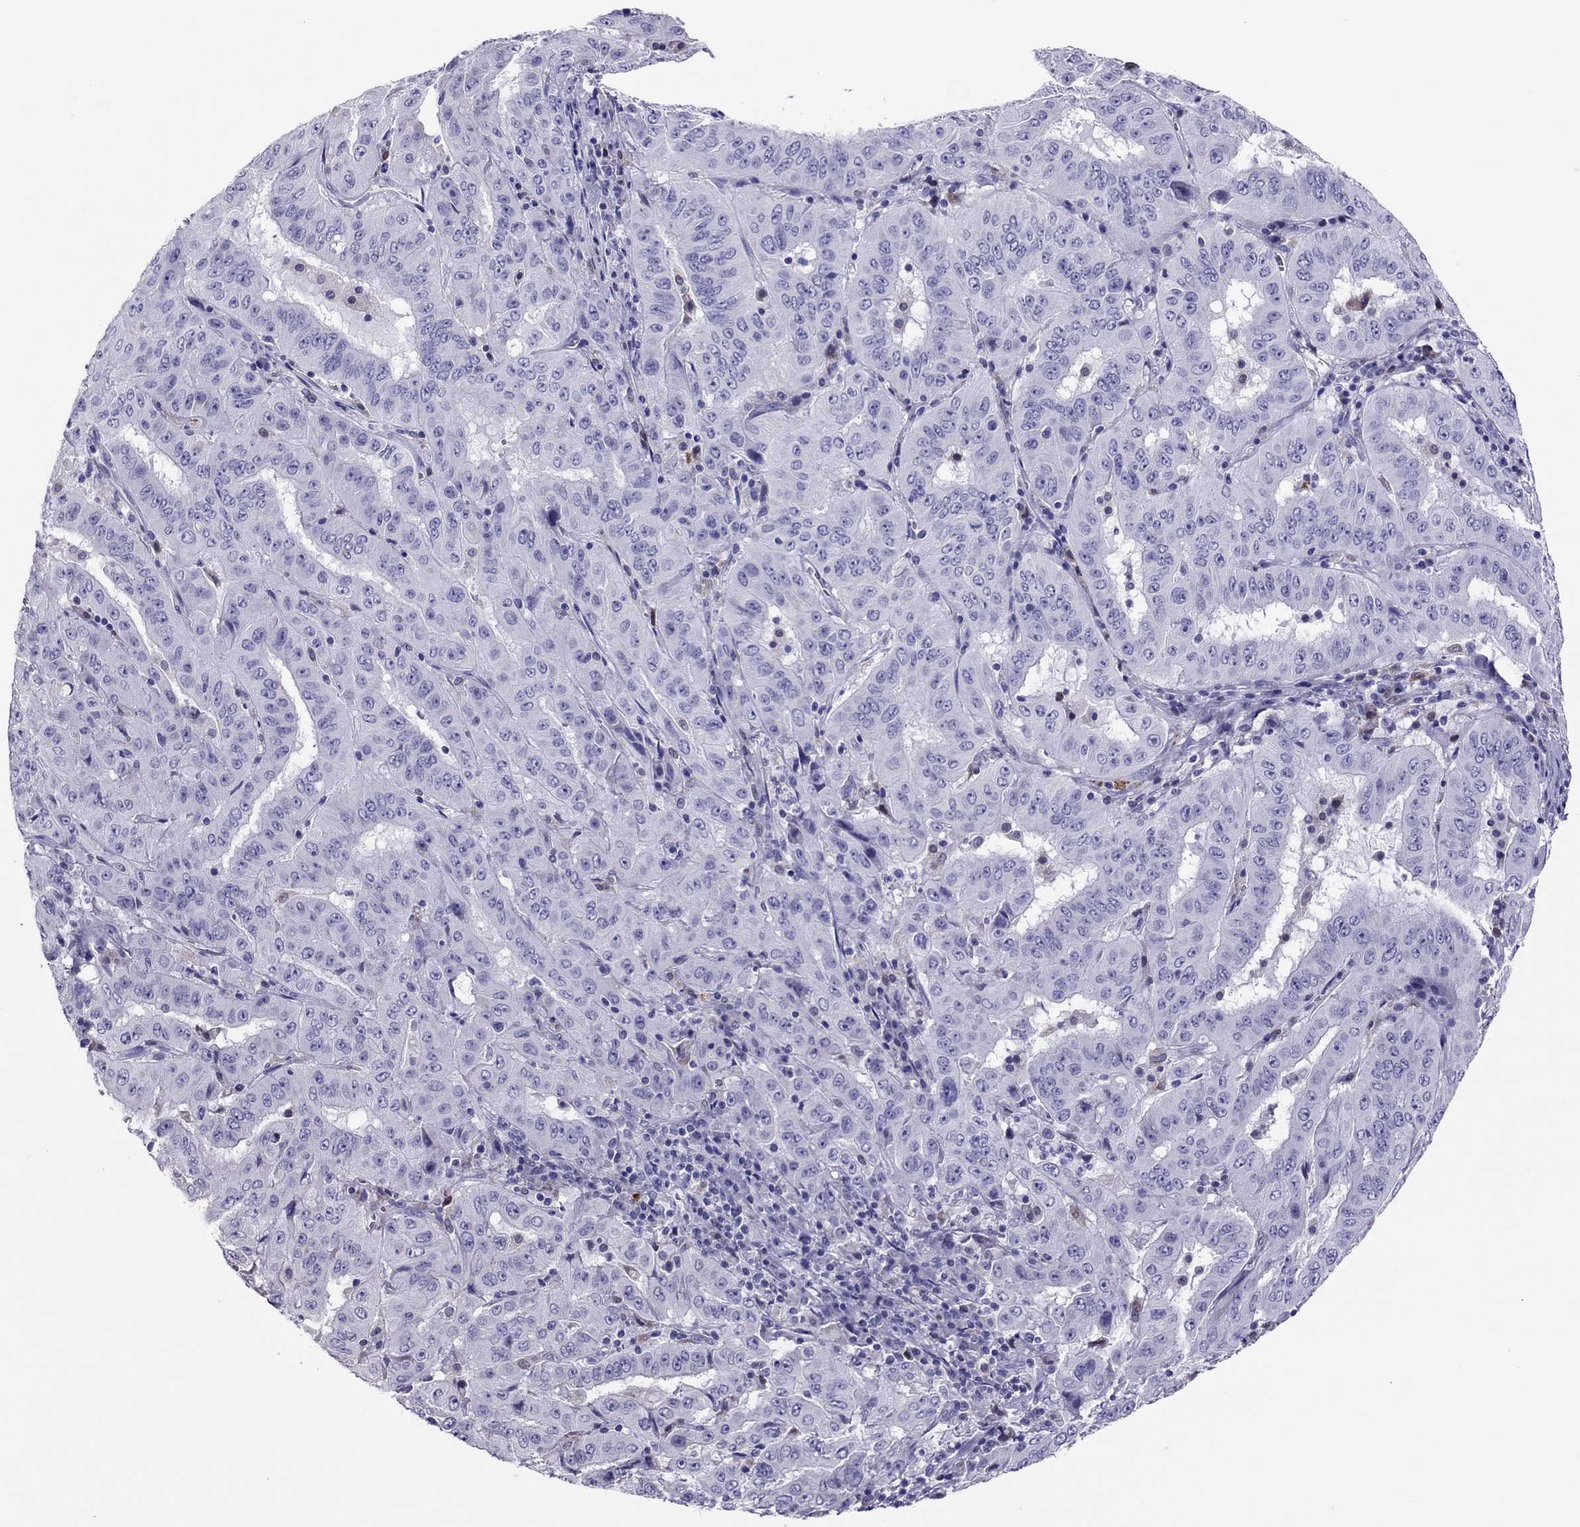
{"staining": {"intensity": "negative", "quantity": "none", "location": "none"}, "tissue": "pancreatic cancer", "cell_type": "Tumor cells", "image_type": "cancer", "snomed": [{"axis": "morphology", "description": "Adenocarcinoma, NOS"}, {"axis": "topography", "description": "Pancreas"}], "caption": "The image exhibits no significant positivity in tumor cells of pancreatic cancer. (DAB (3,3'-diaminobenzidine) IHC, high magnification).", "gene": "ADORA2A", "patient": {"sex": "male", "age": 63}}